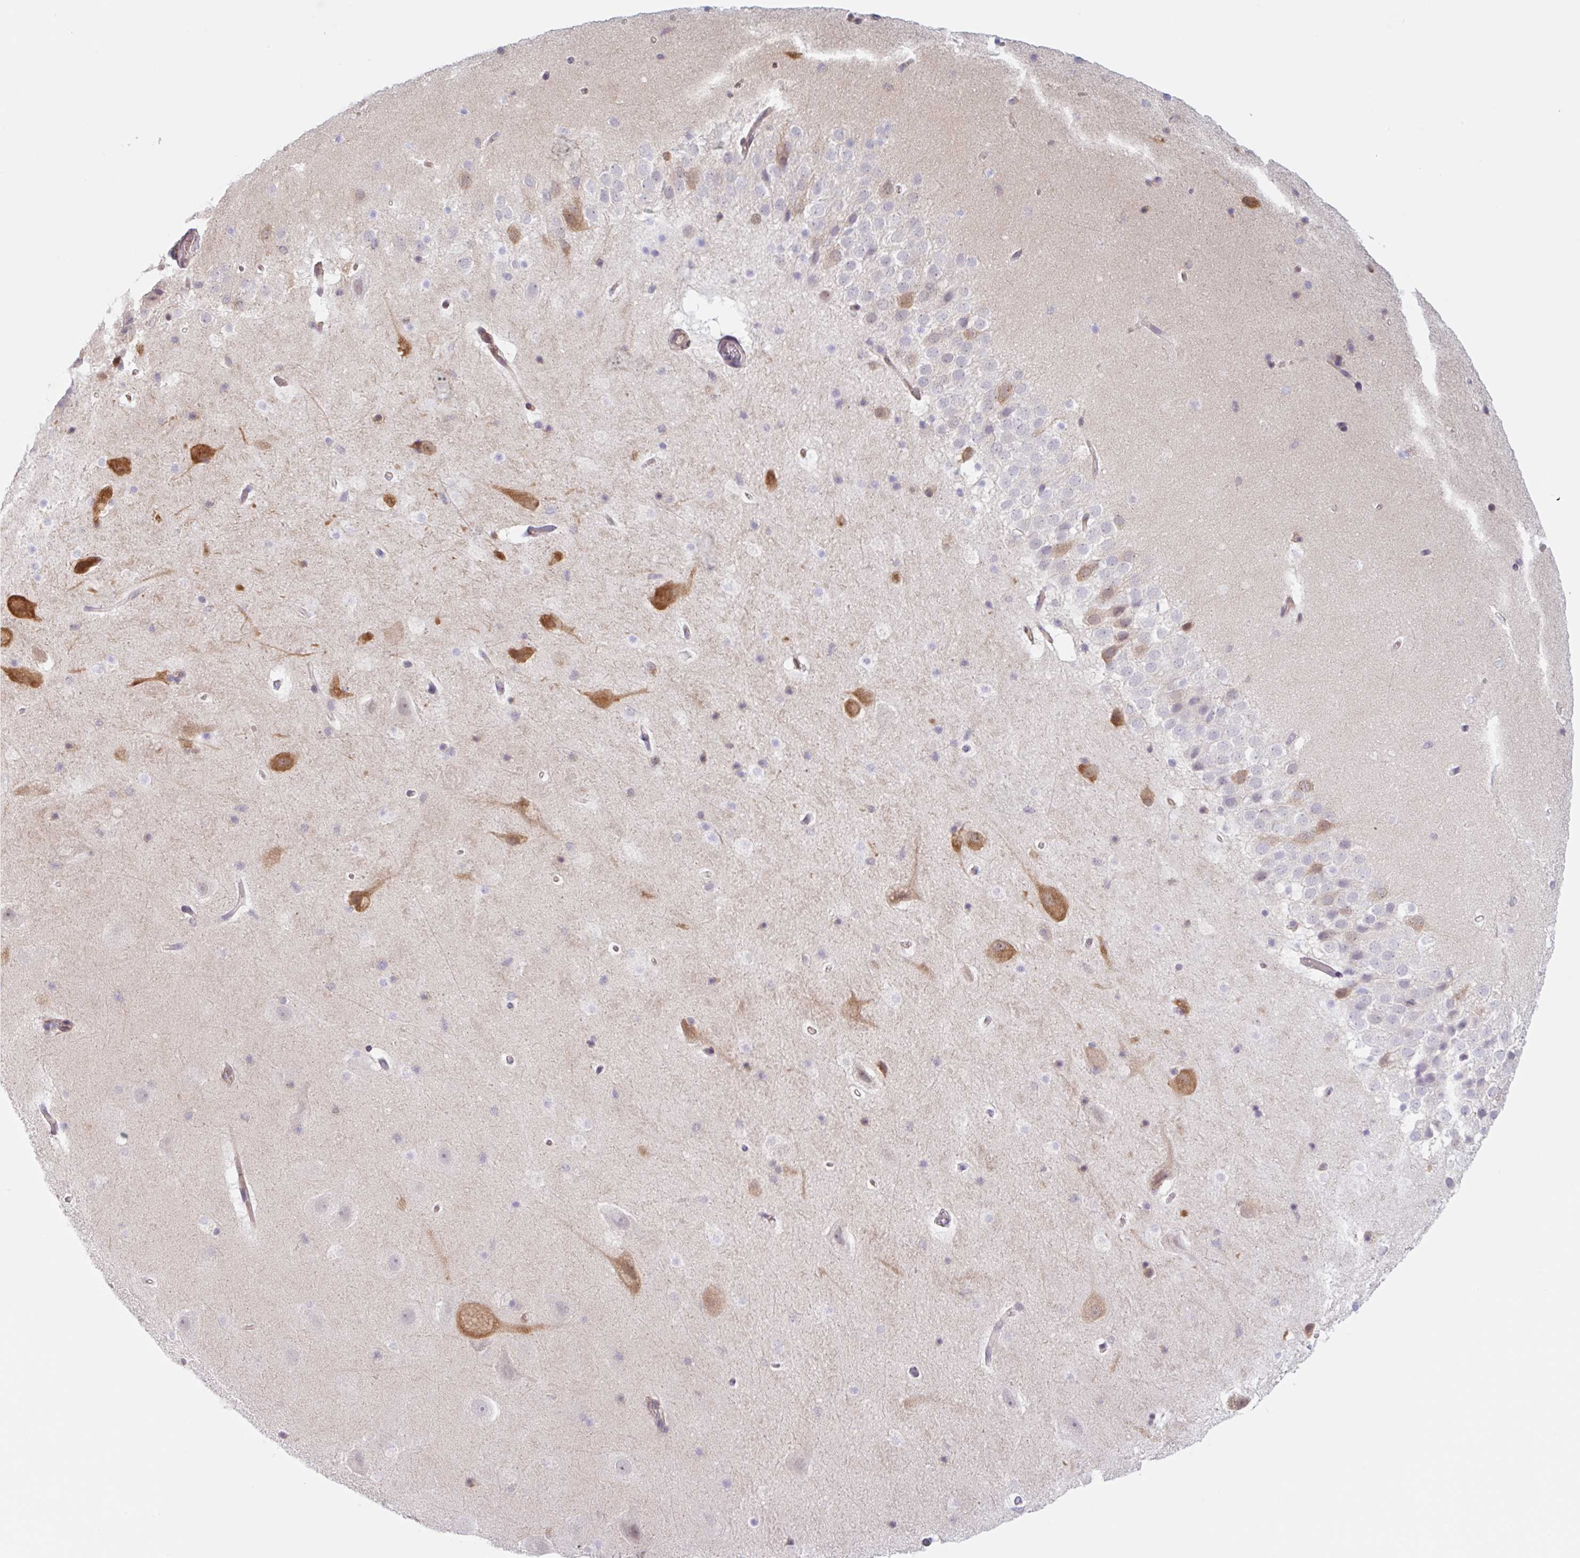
{"staining": {"intensity": "negative", "quantity": "none", "location": "none"}, "tissue": "hippocampus", "cell_type": "Glial cells", "image_type": "normal", "snomed": [{"axis": "morphology", "description": "Normal tissue, NOS"}, {"axis": "topography", "description": "Hippocampus"}], "caption": "Immunohistochemistry (IHC) image of benign hippocampus: human hippocampus stained with DAB (3,3'-diaminobenzidine) demonstrates no significant protein expression in glial cells. The staining was performed using DAB (3,3'-diaminobenzidine) to visualize the protein expression in brown, while the nuclei were stained in blue with hematoxylin (Magnification: 20x).", "gene": "TBPL2", "patient": {"sex": "male", "age": 37}}